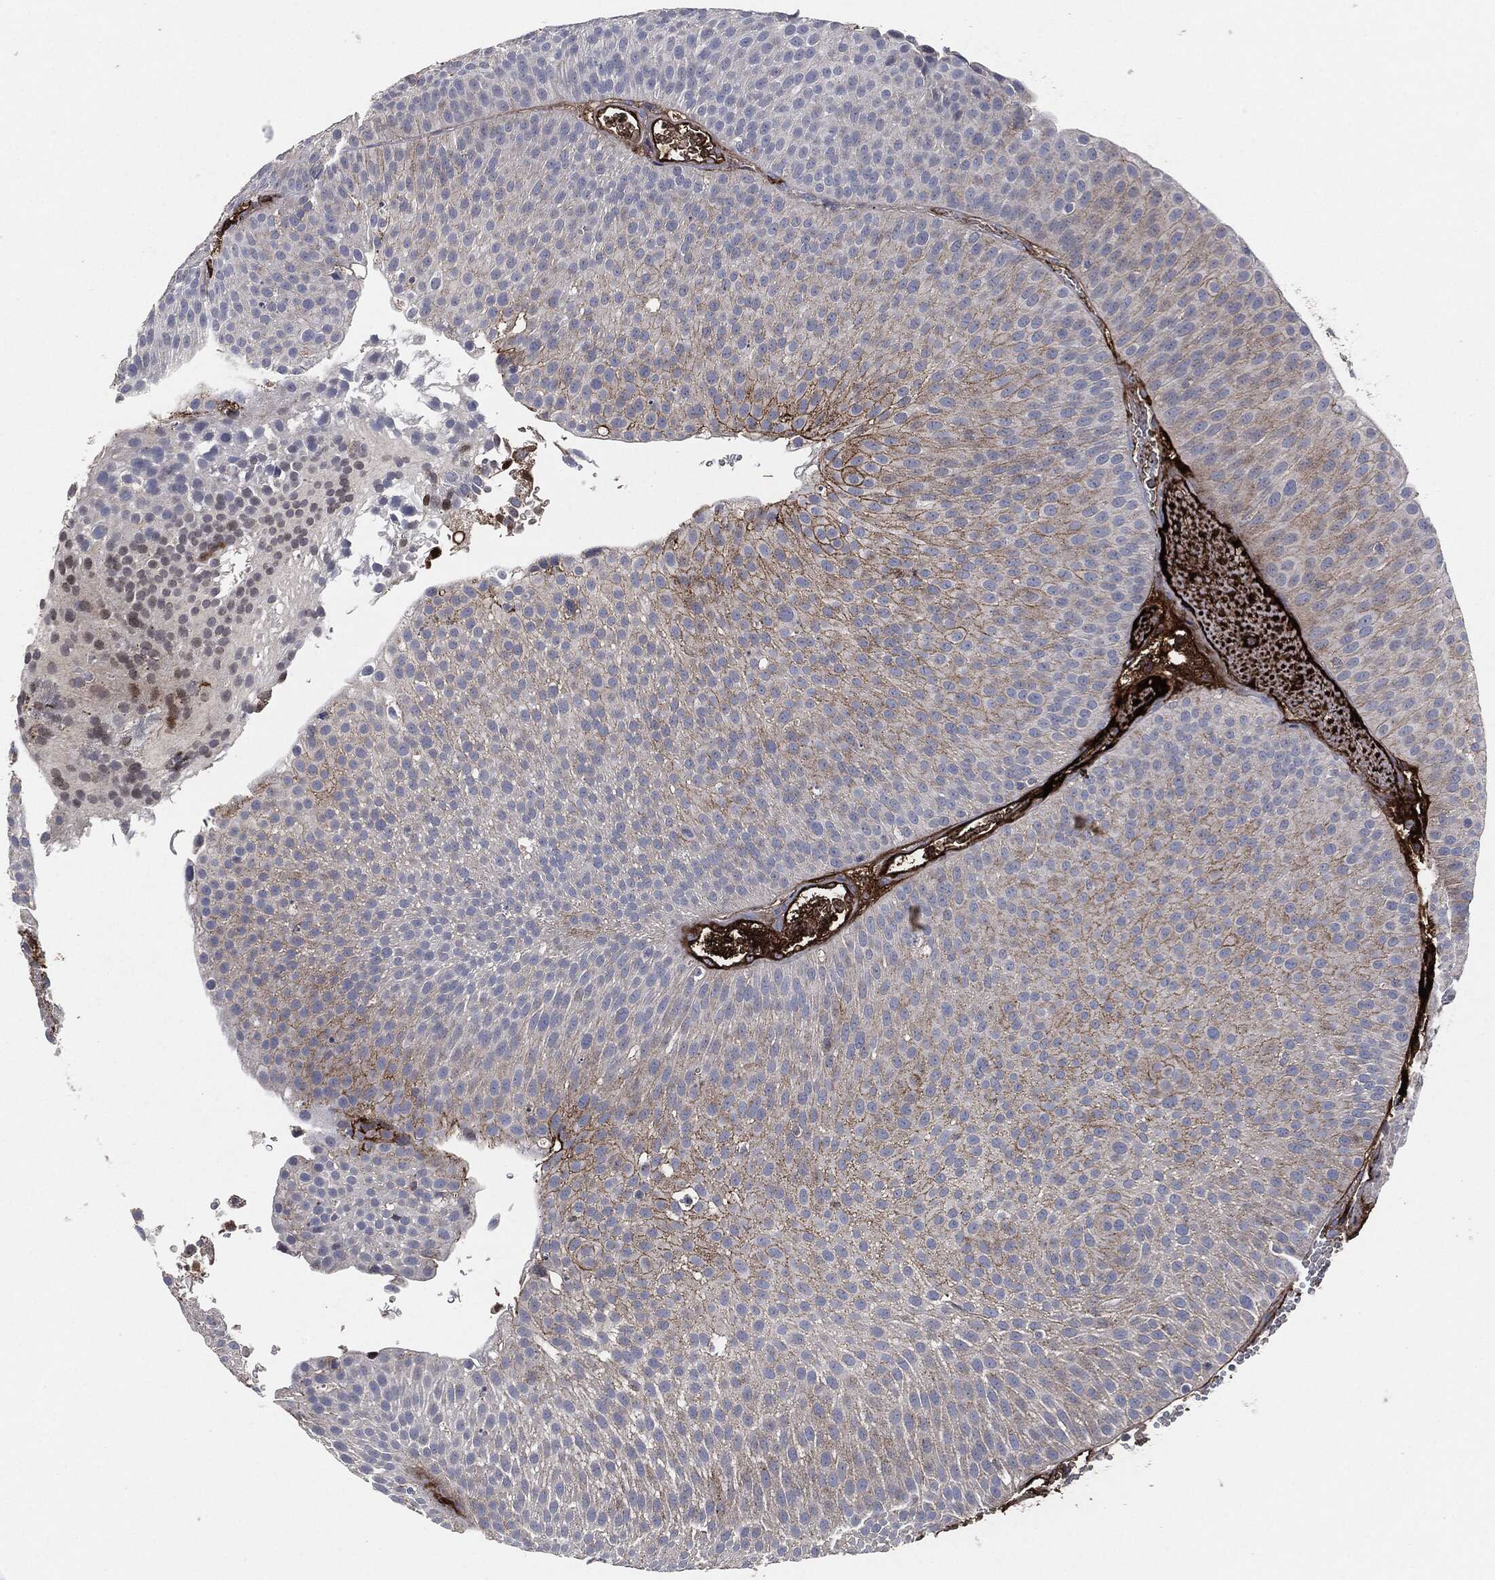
{"staining": {"intensity": "moderate", "quantity": "<25%", "location": "cytoplasmic/membranous"}, "tissue": "urothelial cancer", "cell_type": "Tumor cells", "image_type": "cancer", "snomed": [{"axis": "morphology", "description": "Urothelial carcinoma, Low grade"}, {"axis": "topography", "description": "Urinary bladder"}], "caption": "DAB (3,3'-diaminobenzidine) immunohistochemical staining of human low-grade urothelial carcinoma shows moderate cytoplasmic/membranous protein expression in about <25% of tumor cells. (brown staining indicates protein expression, while blue staining denotes nuclei).", "gene": "APOB", "patient": {"sex": "male", "age": 65}}